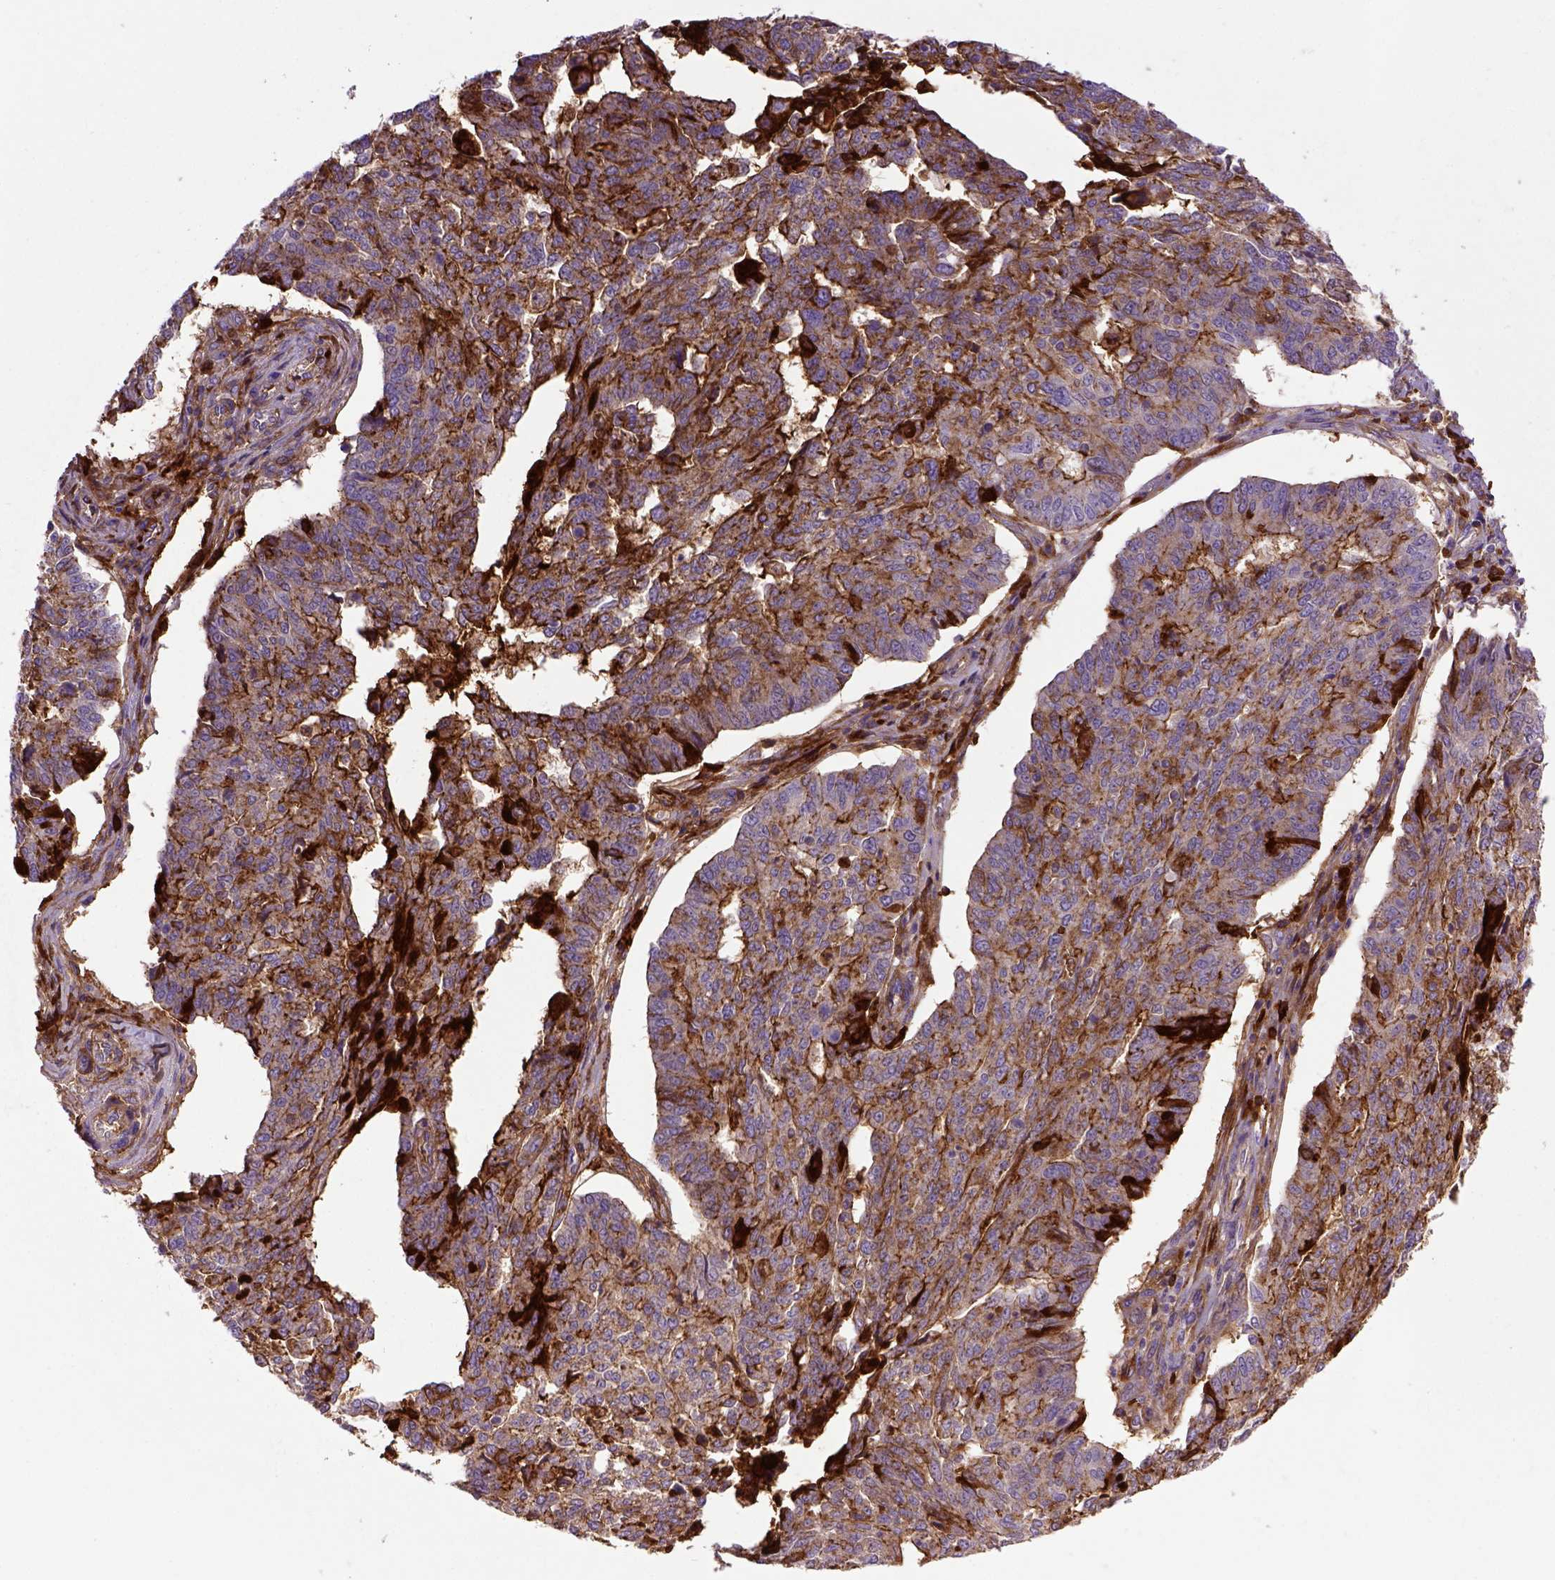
{"staining": {"intensity": "moderate", "quantity": ">75%", "location": "cytoplasmic/membranous"}, "tissue": "ovarian cancer", "cell_type": "Tumor cells", "image_type": "cancer", "snomed": [{"axis": "morphology", "description": "Cystadenocarcinoma, serous, NOS"}, {"axis": "topography", "description": "Ovary"}], "caption": "Human serous cystadenocarcinoma (ovarian) stained for a protein (brown) demonstrates moderate cytoplasmic/membranous positive staining in approximately >75% of tumor cells.", "gene": "CDH1", "patient": {"sex": "female", "age": 67}}